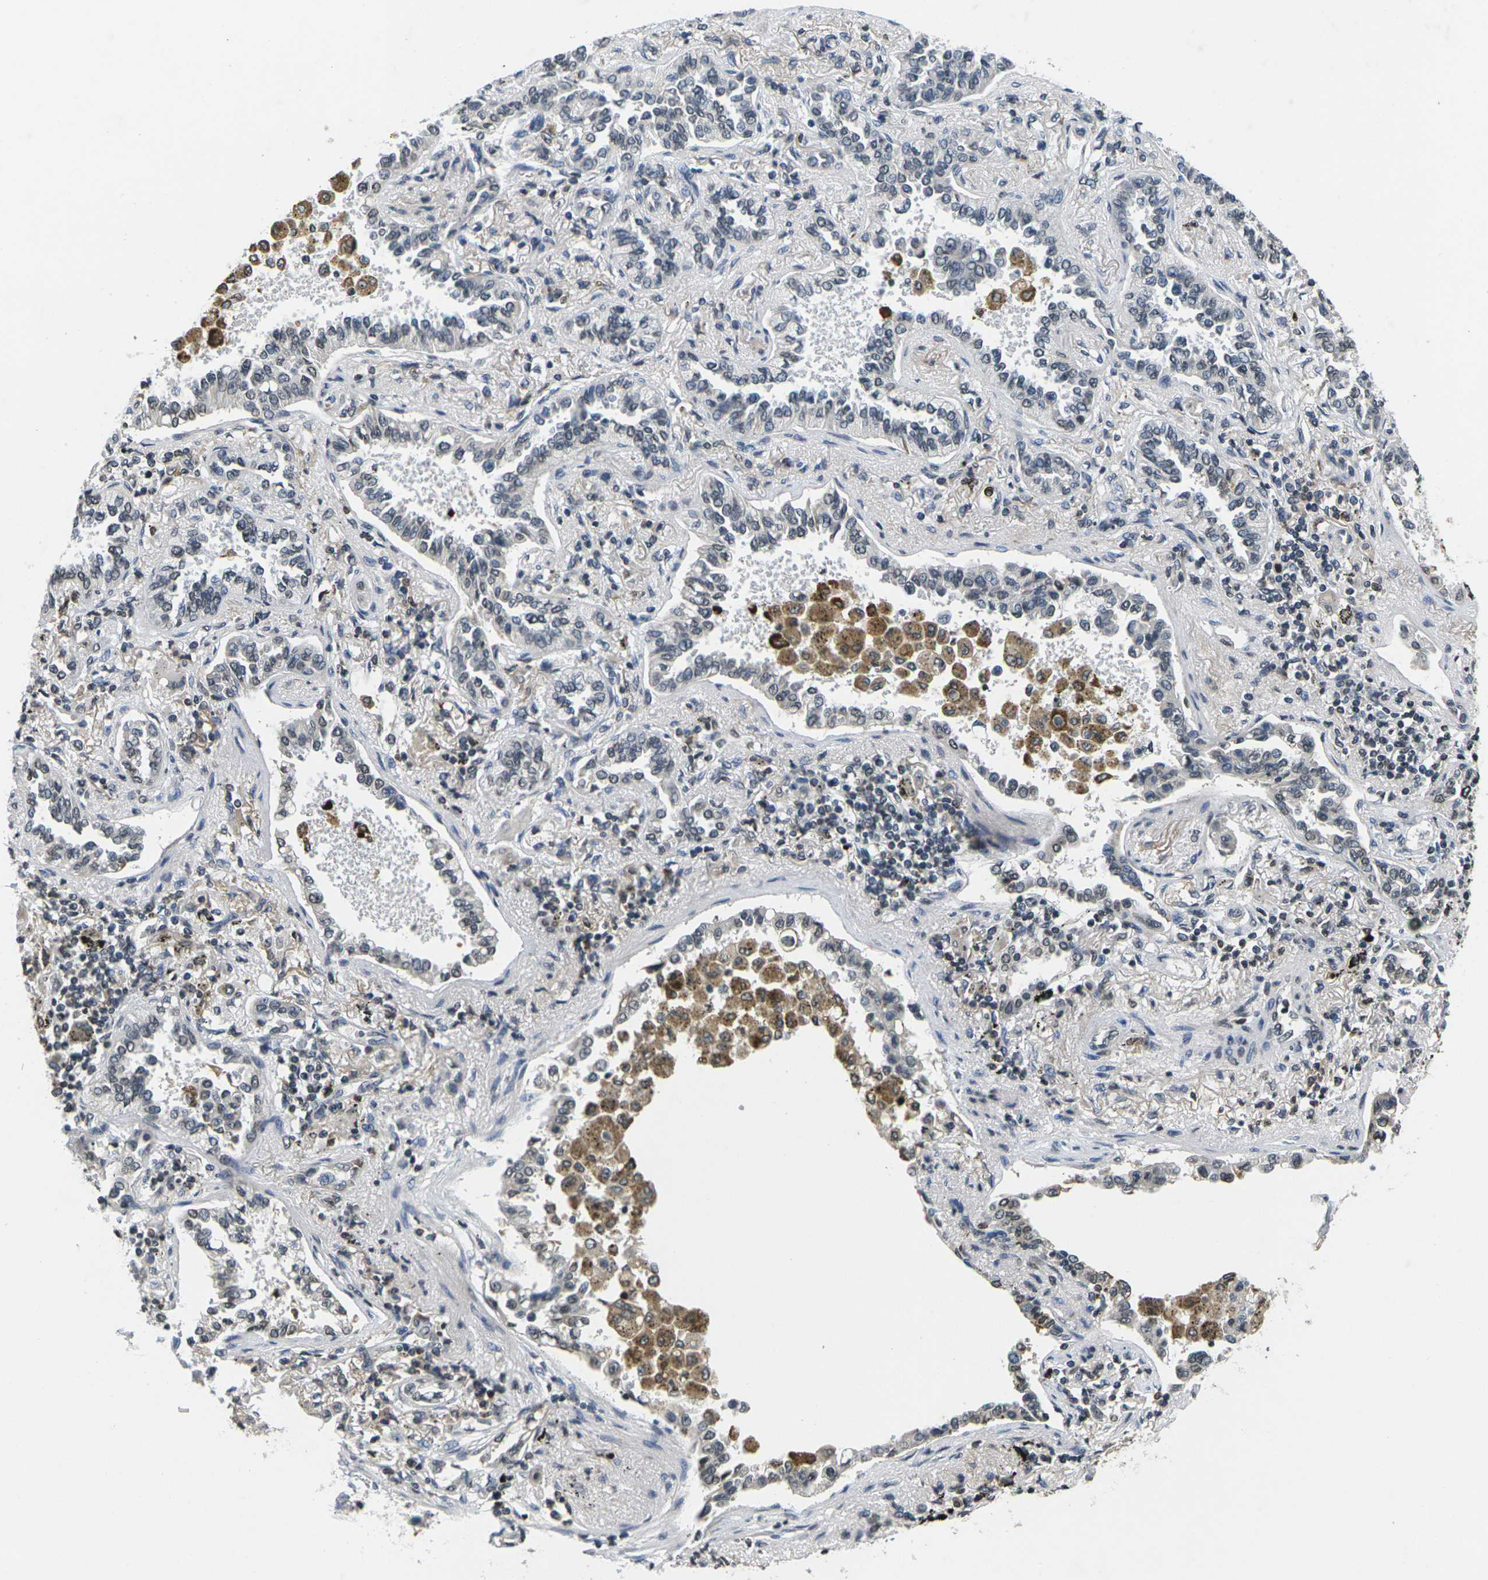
{"staining": {"intensity": "negative", "quantity": "none", "location": "none"}, "tissue": "lung cancer", "cell_type": "Tumor cells", "image_type": "cancer", "snomed": [{"axis": "morphology", "description": "Normal tissue, NOS"}, {"axis": "morphology", "description": "Adenocarcinoma, NOS"}, {"axis": "topography", "description": "Lung"}], "caption": "Human lung cancer stained for a protein using immunohistochemistry (IHC) displays no expression in tumor cells.", "gene": "C1QC", "patient": {"sex": "male", "age": 59}}